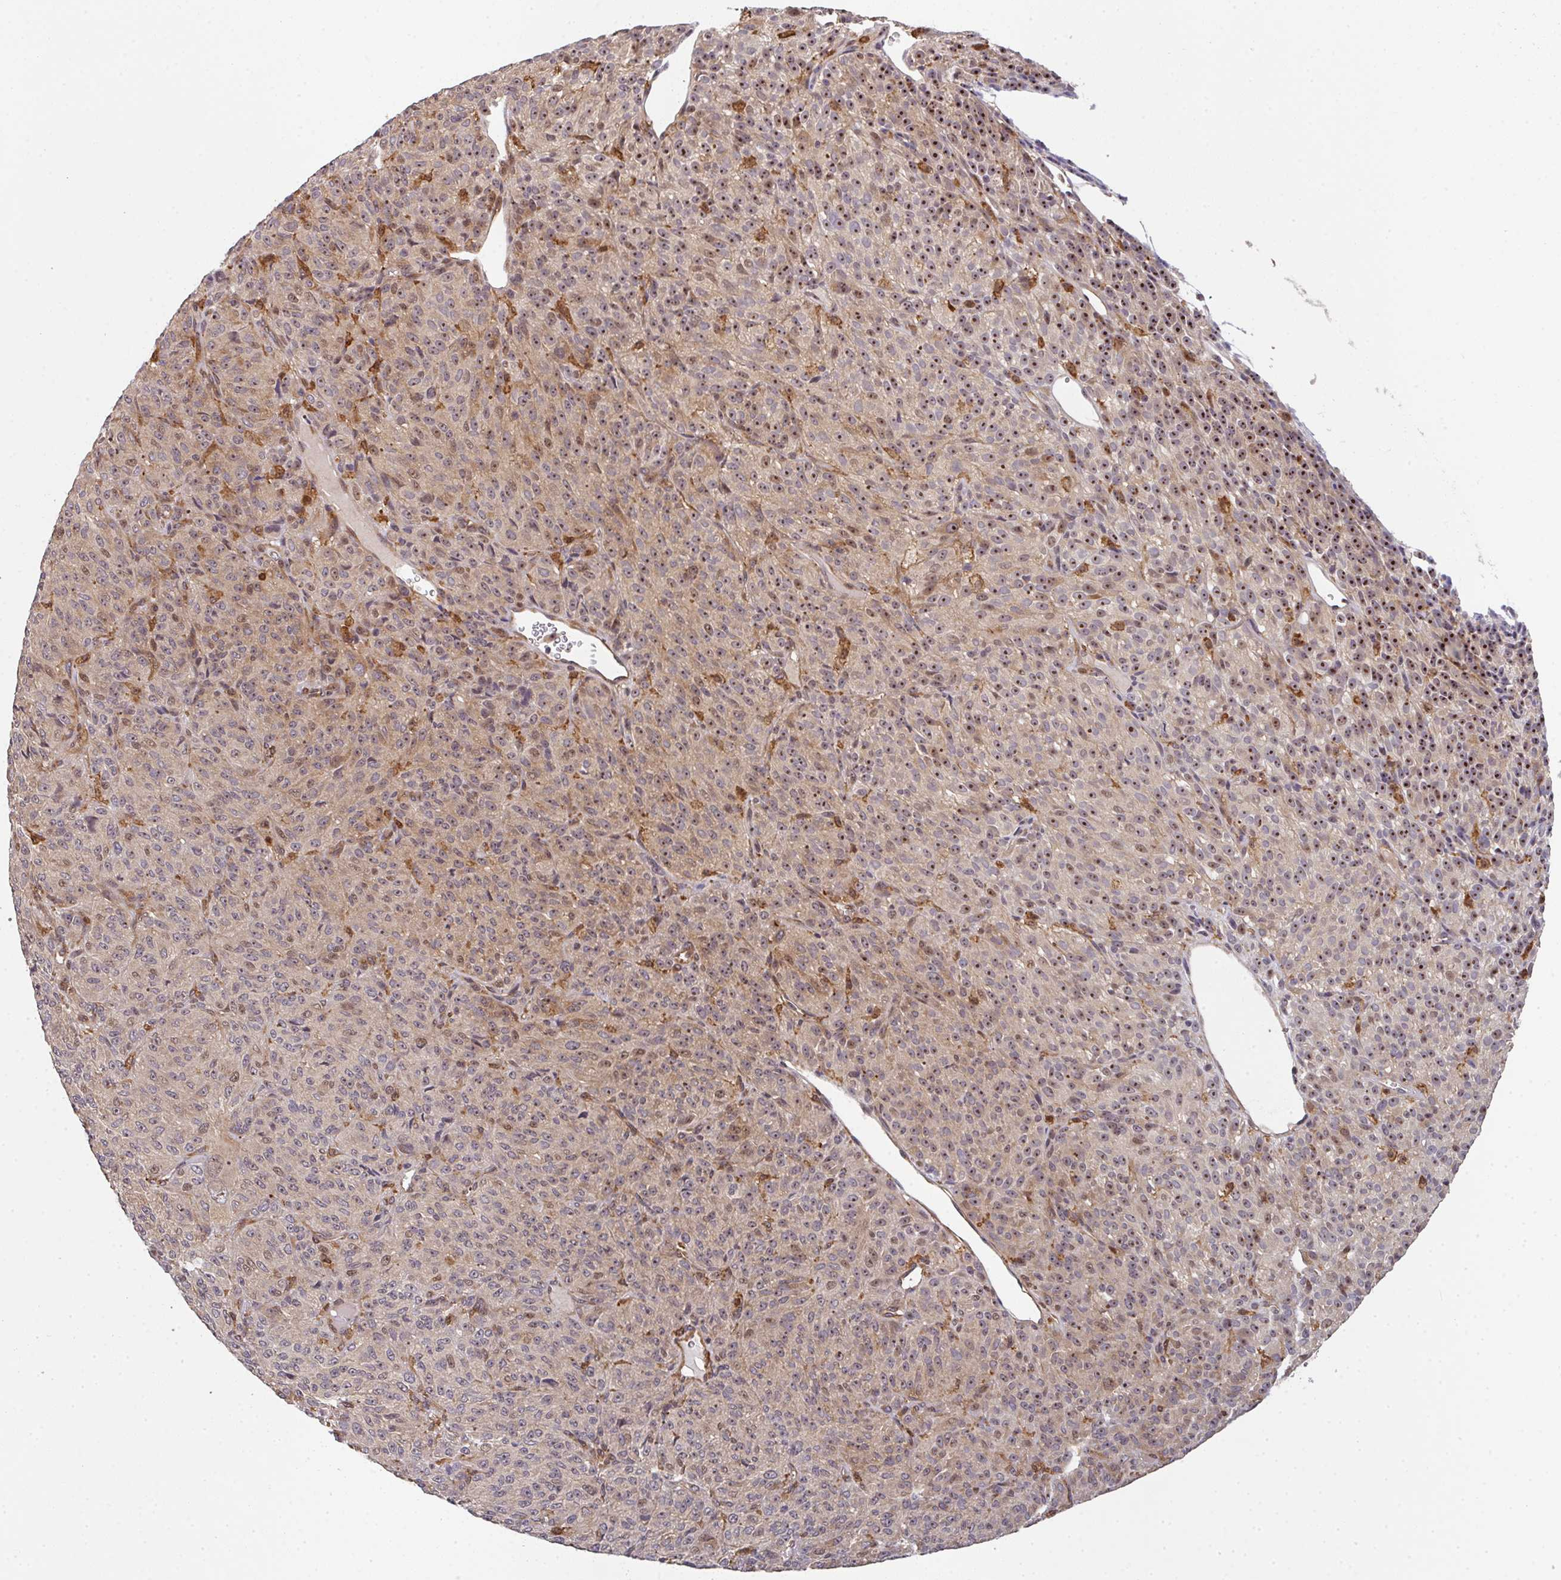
{"staining": {"intensity": "moderate", "quantity": "25%-75%", "location": "nuclear"}, "tissue": "melanoma", "cell_type": "Tumor cells", "image_type": "cancer", "snomed": [{"axis": "morphology", "description": "Malignant melanoma, Metastatic site"}, {"axis": "topography", "description": "Brain"}], "caption": "Melanoma was stained to show a protein in brown. There is medium levels of moderate nuclear staining in about 25%-75% of tumor cells.", "gene": "SIMC1", "patient": {"sex": "female", "age": 56}}